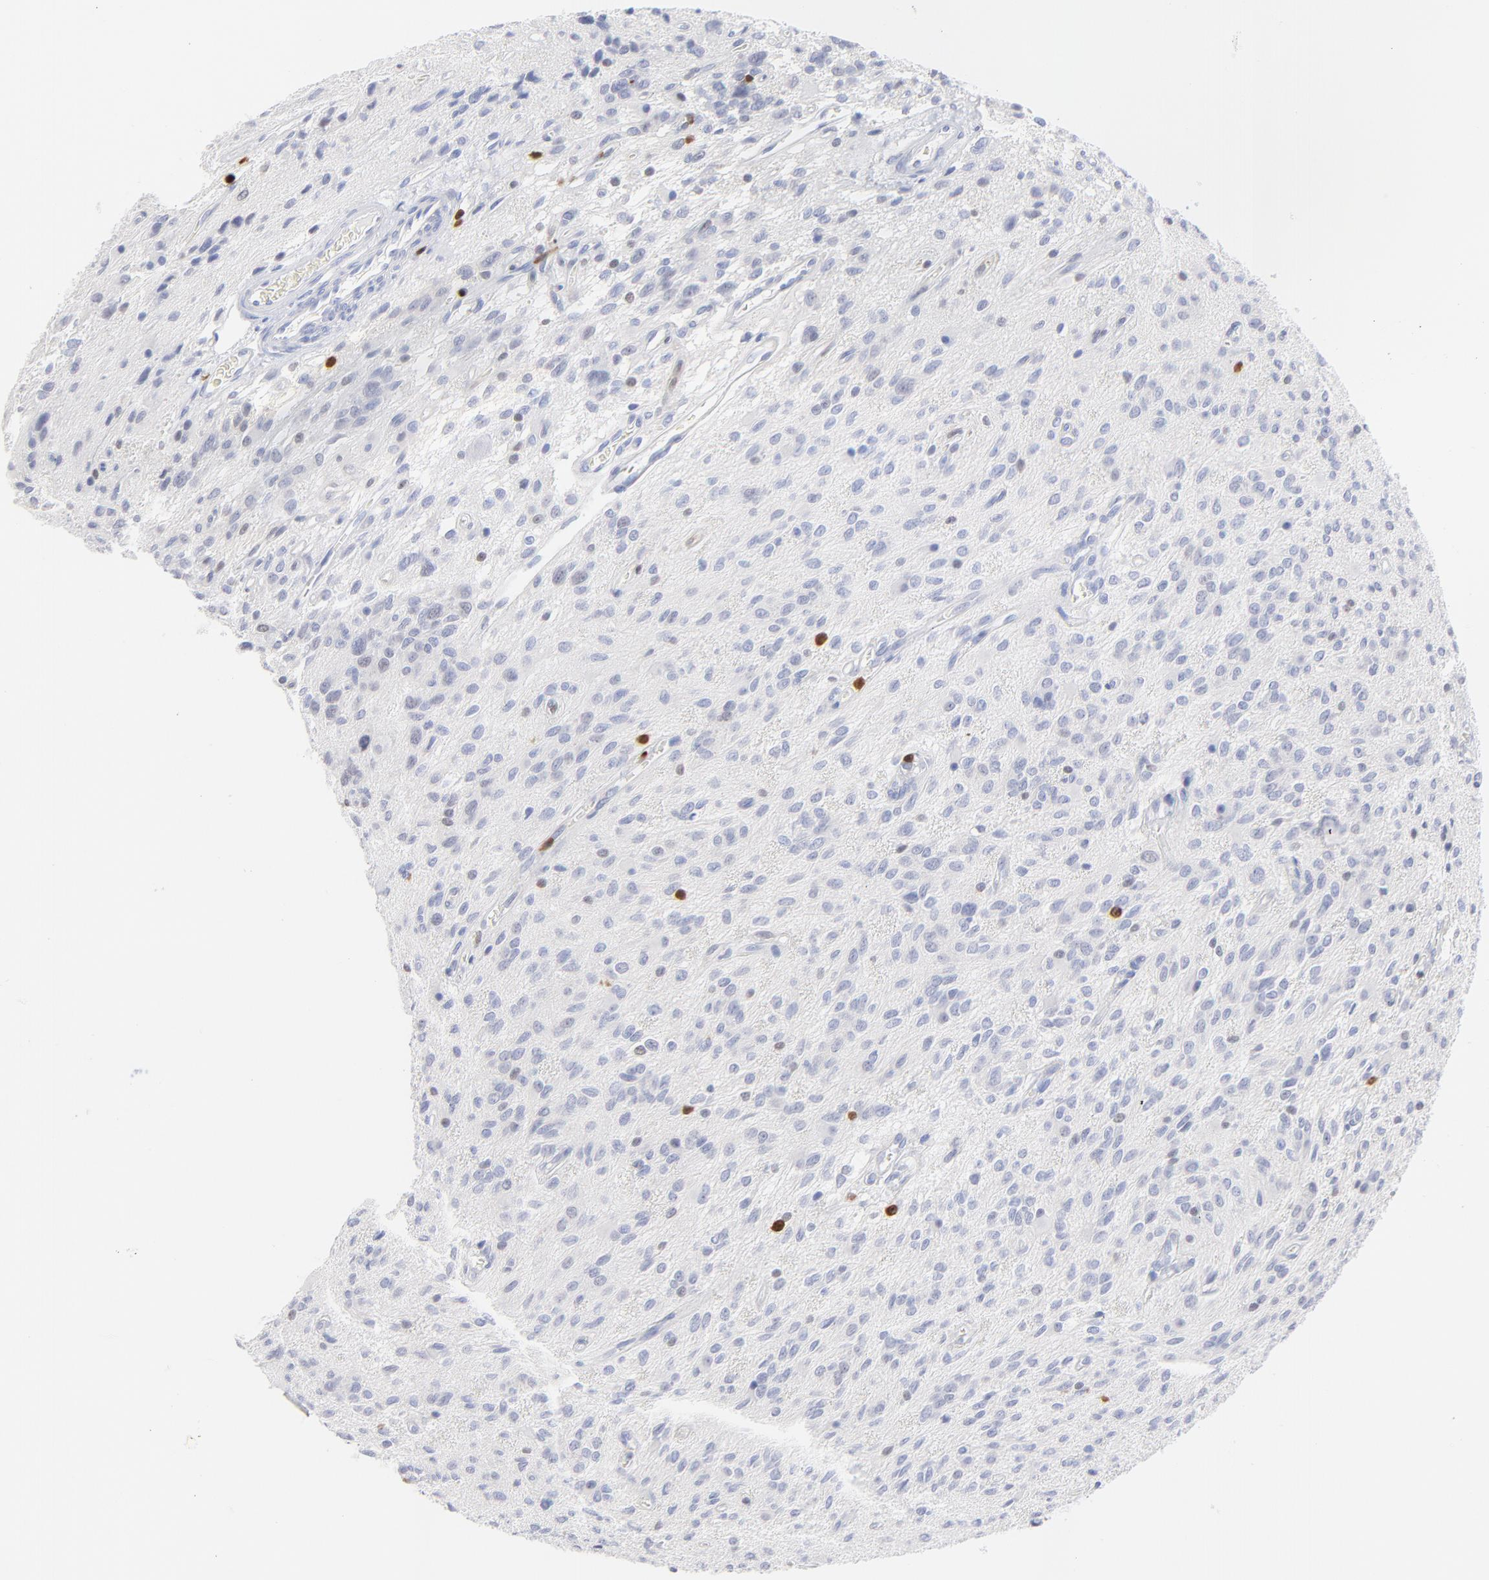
{"staining": {"intensity": "negative", "quantity": "none", "location": "none"}, "tissue": "glioma", "cell_type": "Tumor cells", "image_type": "cancer", "snomed": [{"axis": "morphology", "description": "Glioma, malignant, Low grade"}, {"axis": "topography", "description": "Brain"}], "caption": "Immunohistochemistry photomicrograph of human malignant glioma (low-grade) stained for a protein (brown), which shows no expression in tumor cells.", "gene": "ZAP70", "patient": {"sex": "female", "age": 15}}